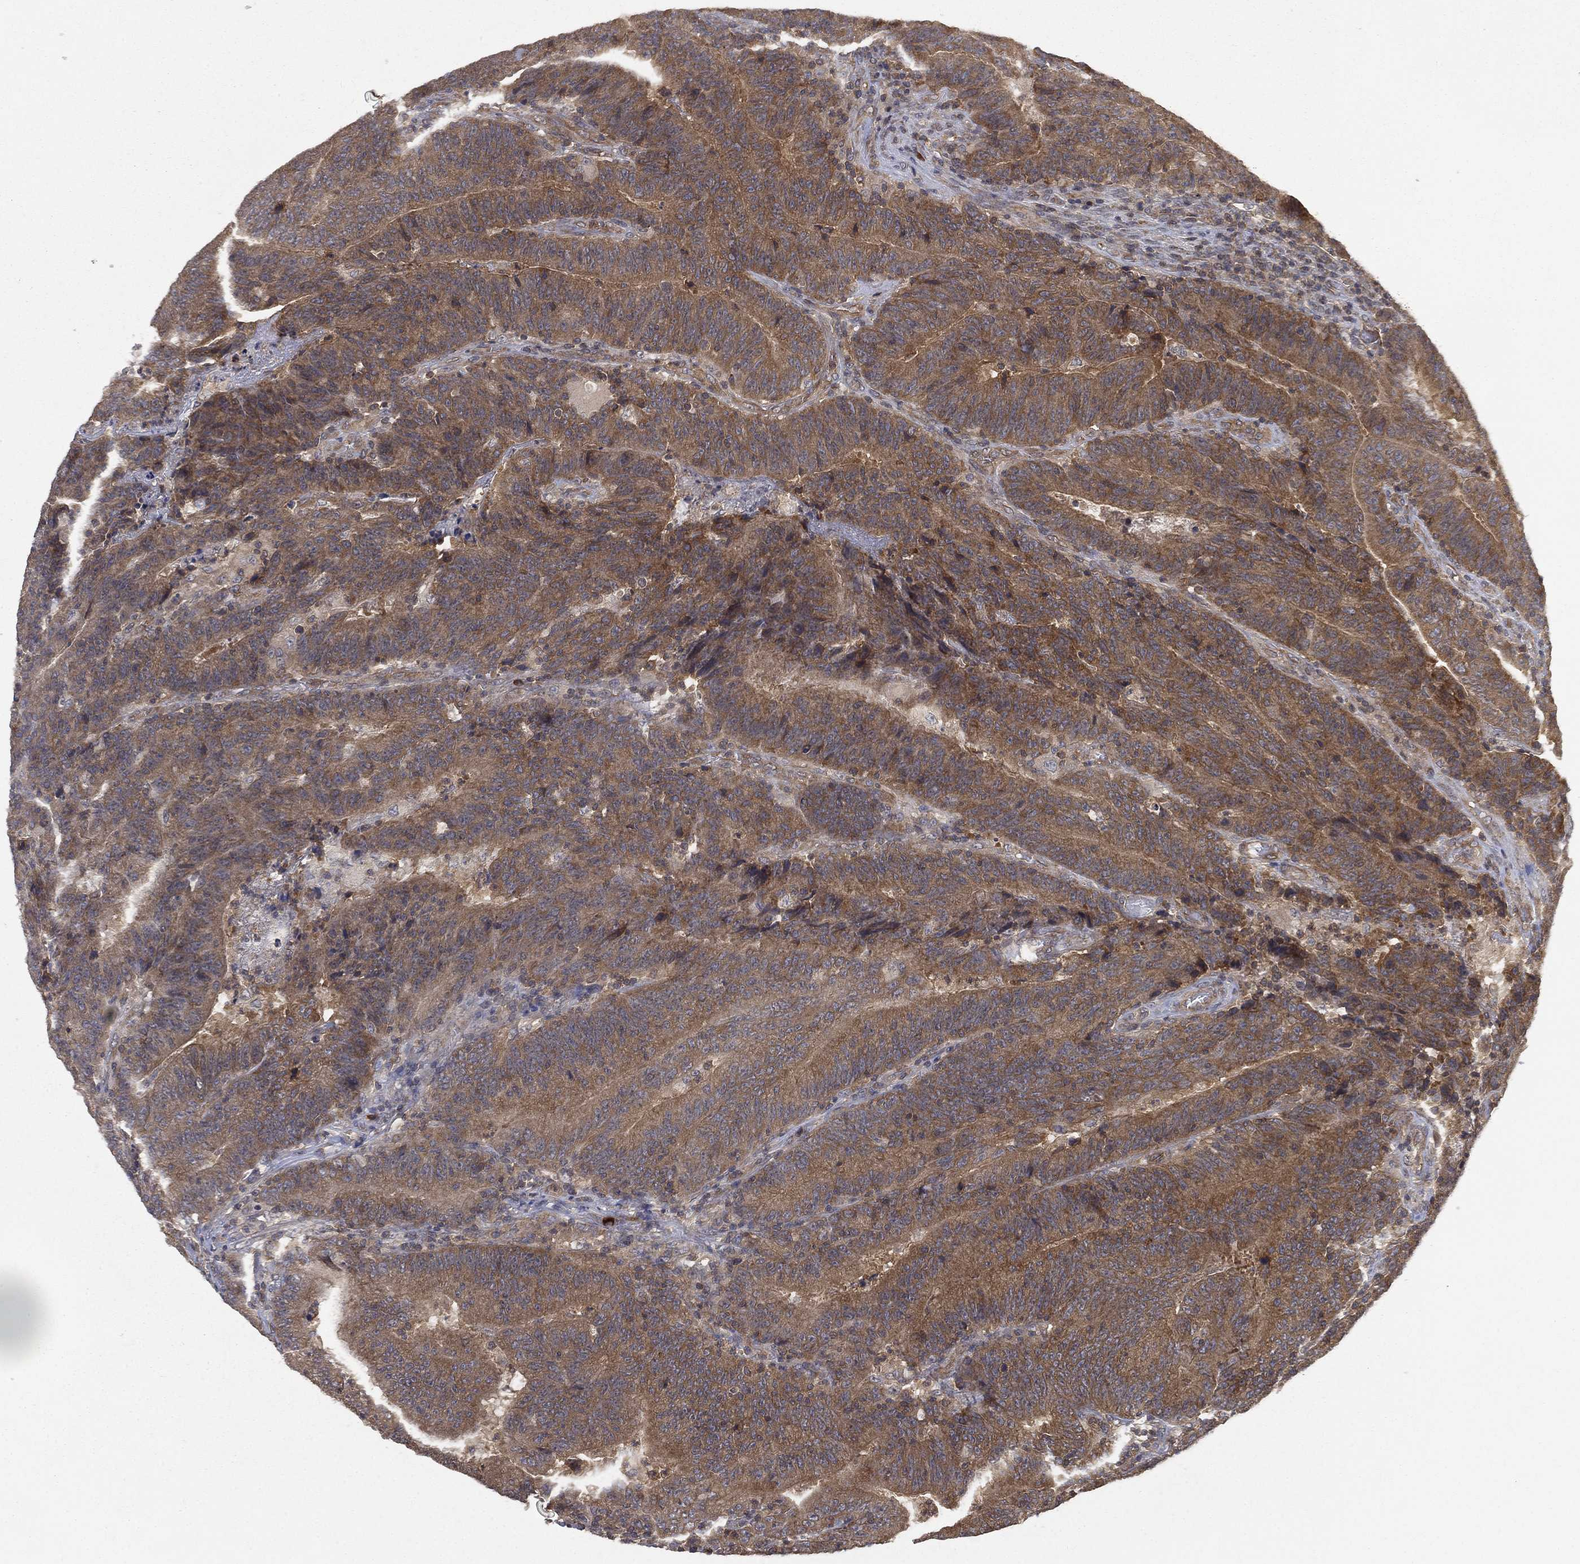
{"staining": {"intensity": "moderate", "quantity": ">75%", "location": "cytoplasmic/membranous"}, "tissue": "colorectal cancer", "cell_type": "Tumor cells", "image_type": "cancer", "snomed": [{"axis": "morphology", "description": "Adenocarcinoma, NOS"}, {"axis": "topography", "description": "Colon"}], "caption": "There is medium levels of moderate cytoplasmic/membranous expression in tumor cells of colorectal adenocarcinoma, as demonstrated by immunohistochemical staining (brown color).", "gene": "UBA5", "patient": {"sex": "female", "age": 75}}